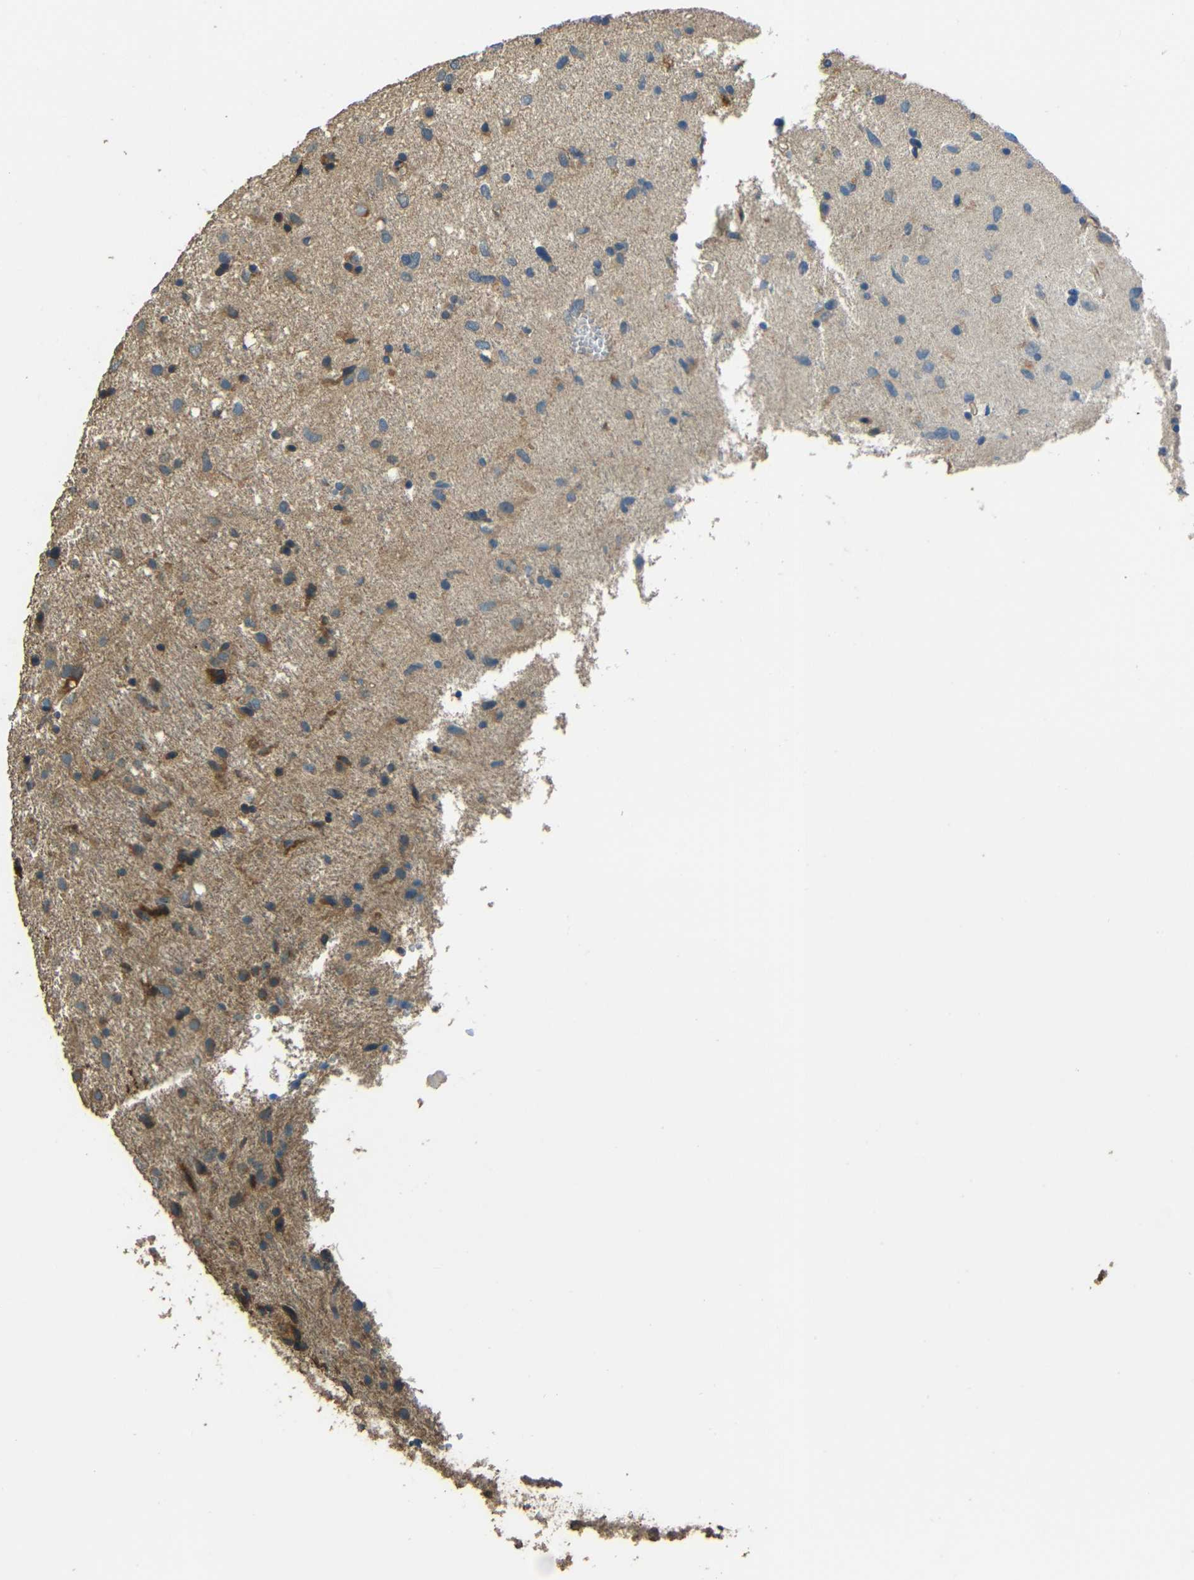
{"staining": {"intensity": "strong", "quantity": "<25%", "location": "cytoplasmic/membranous"}, "tissue": "glioma", "cell_type": "Tumor cells", "image_type": "cancer", "snomed": [{"axis": "morphology", "description": "Glioma, malignant, Low grade"}, {"axis": "topography", "description": "Brain"}], "caption": "This histopathology image reveals glioma stained with immunohistochemistry to label a protein in brown. The cytoplasmic/membranous of tumor cells show strong positivity for the protein. Nuclei are counter-stained blue.", "gene": "ACACA", "patient": {"sex": "male", "age": 77}}